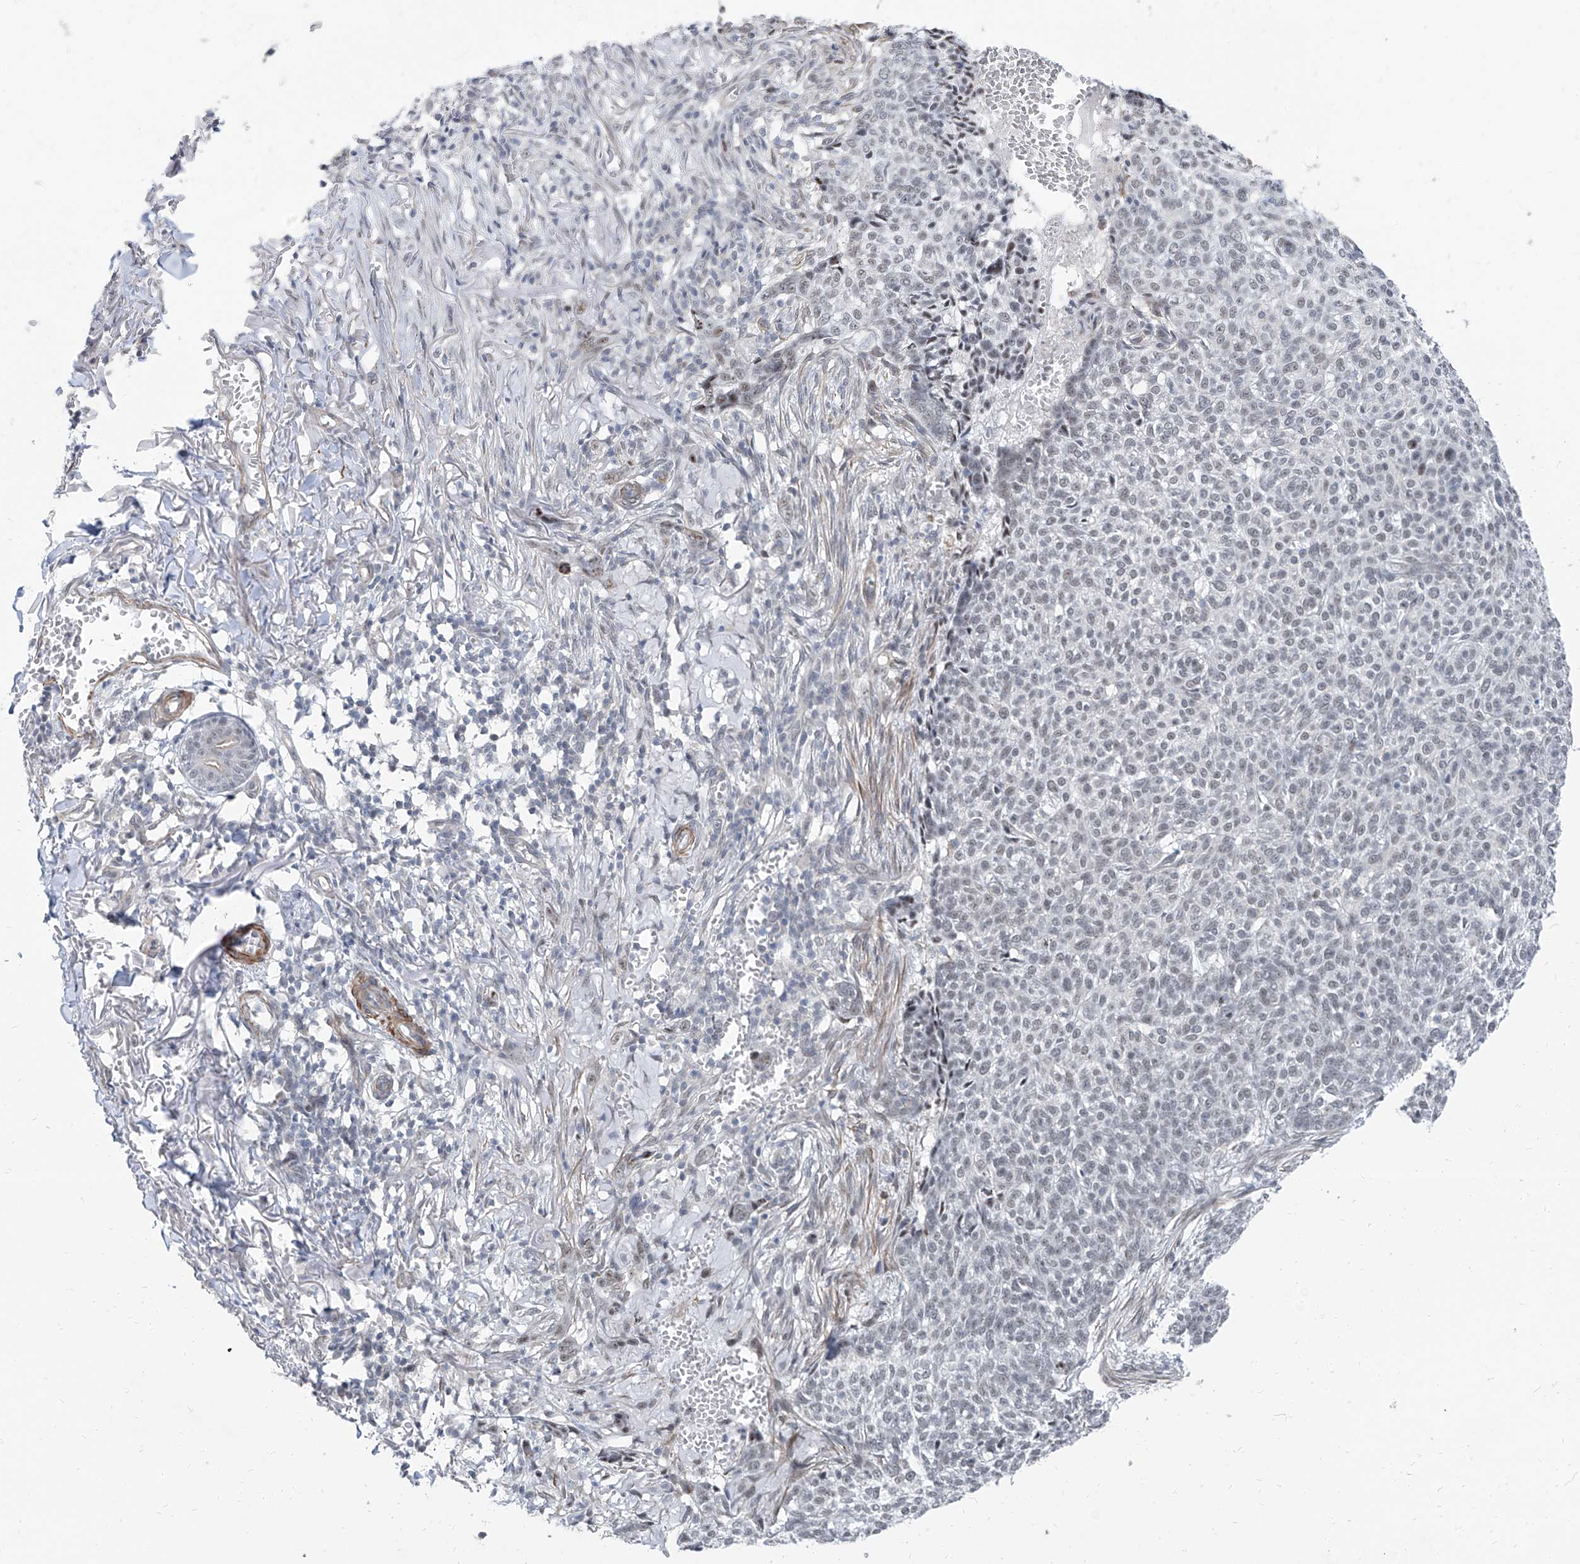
{"staining": {"intensity": "negative", "quantity": "none", "location": "none"}, "tissue": "skin cancer", "cell_type": "Tumor cells", "image_type": "cancer", "snomed": [{"axis": "morphology", "description": "Basal cell carcinoma"}, {"axis": "topography", "description": "Skin"}], "caption": "Skin cancer stained for a protein using IHC displays no expression tumor cells.", "gene": "TXLNB", "patient": {"sex": "male", "age": 85}}